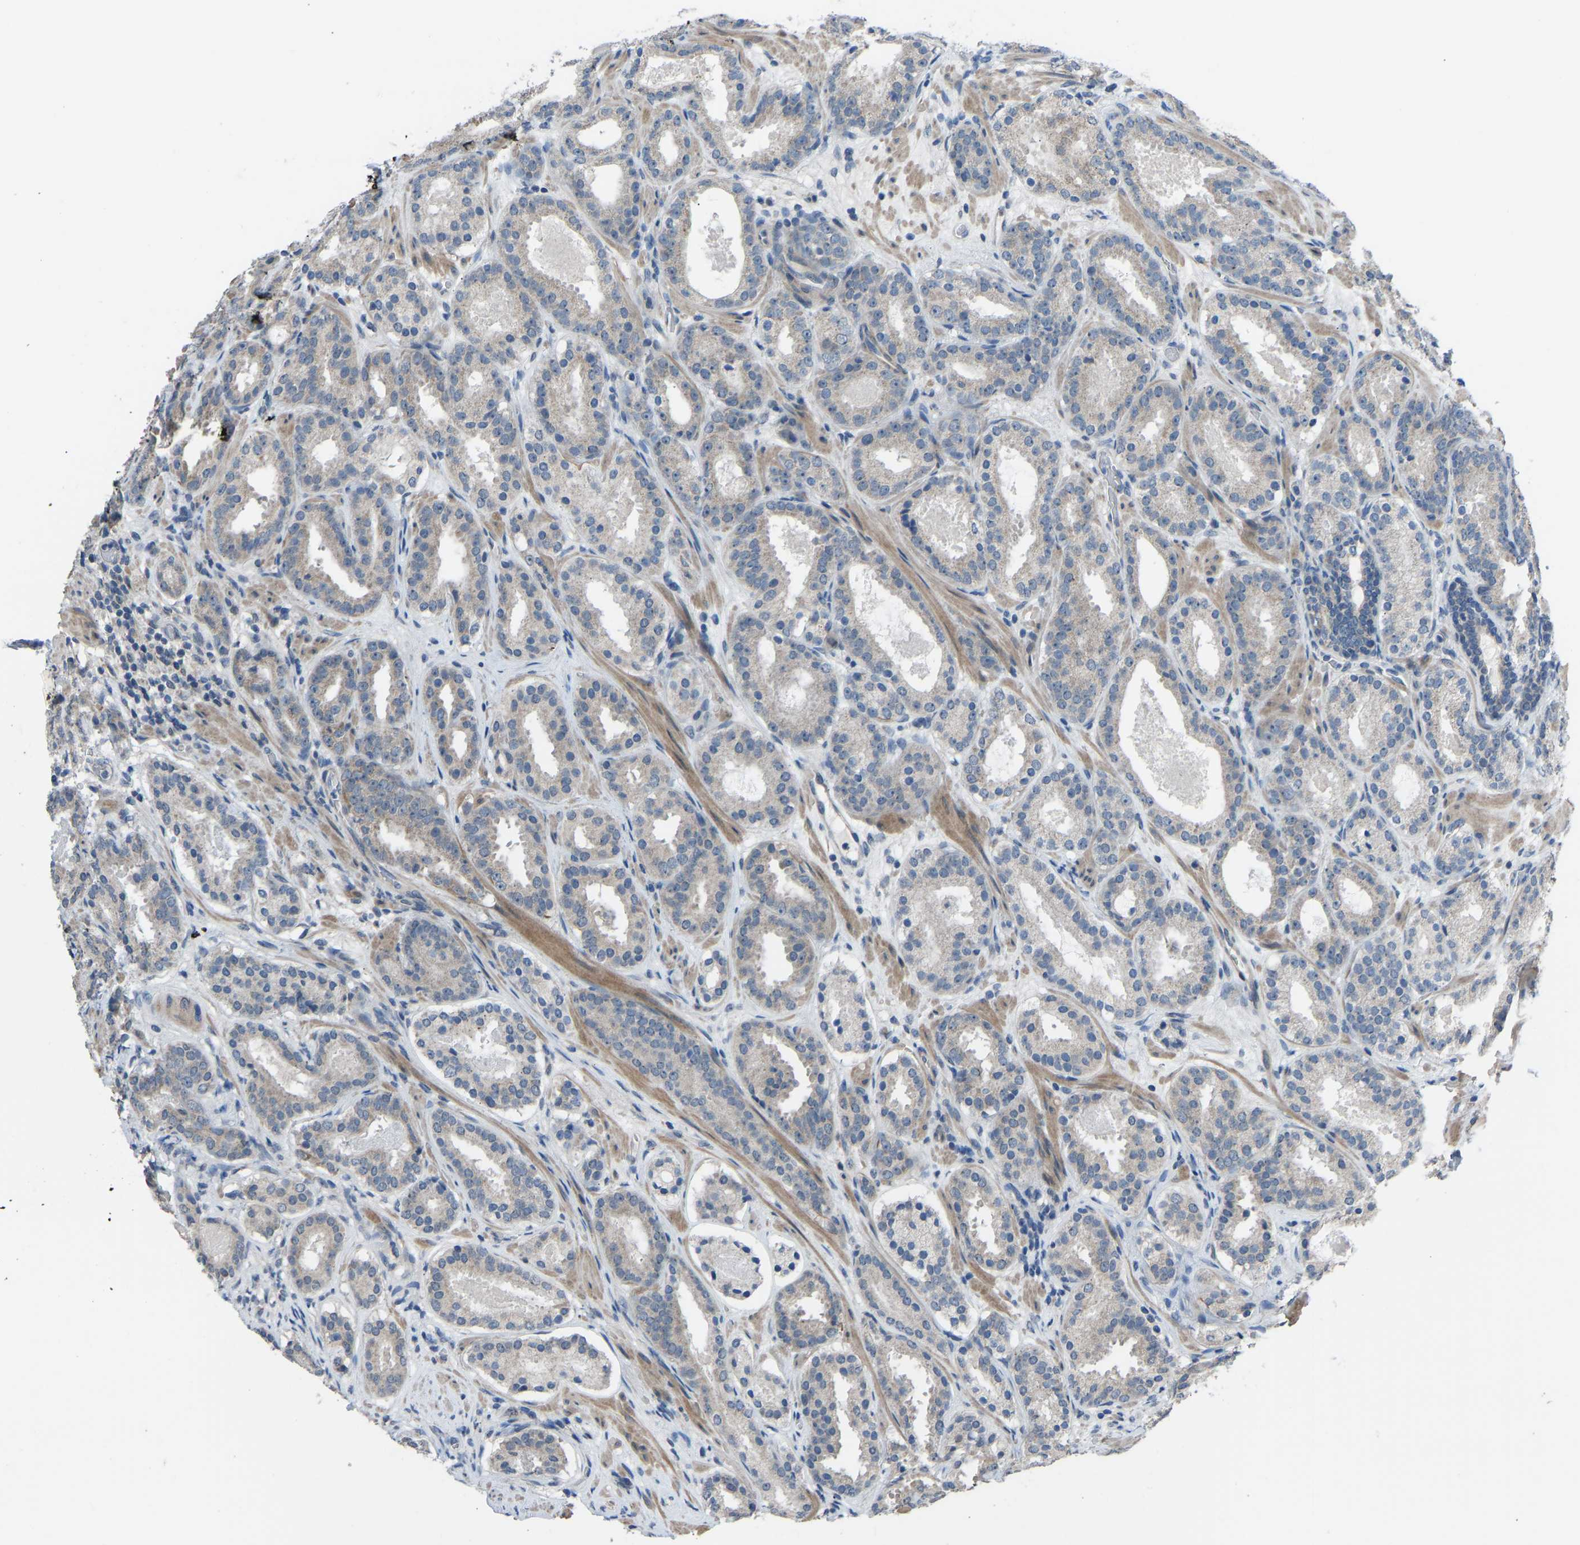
{"staining": {"intensity": "negative", "quantity": "none", "location": "none"}, "tissue": "prostate cancer", "cell_type": "Tumor cells", "image_type": "cancer", "snomed": [{"axis": "morphology", "description": "Adenocarcinoma, Low grade"}, {"axis": "topography", "description": "Prostate"}], "caption": "This is an immunohistochemistry (IHC) histopathology image of low-grade adenocarcinoma (prostate). There is no staining in tumor cells.", "gene": "CDK2AP1", "patient": {"sex": "male", "age": 69}}